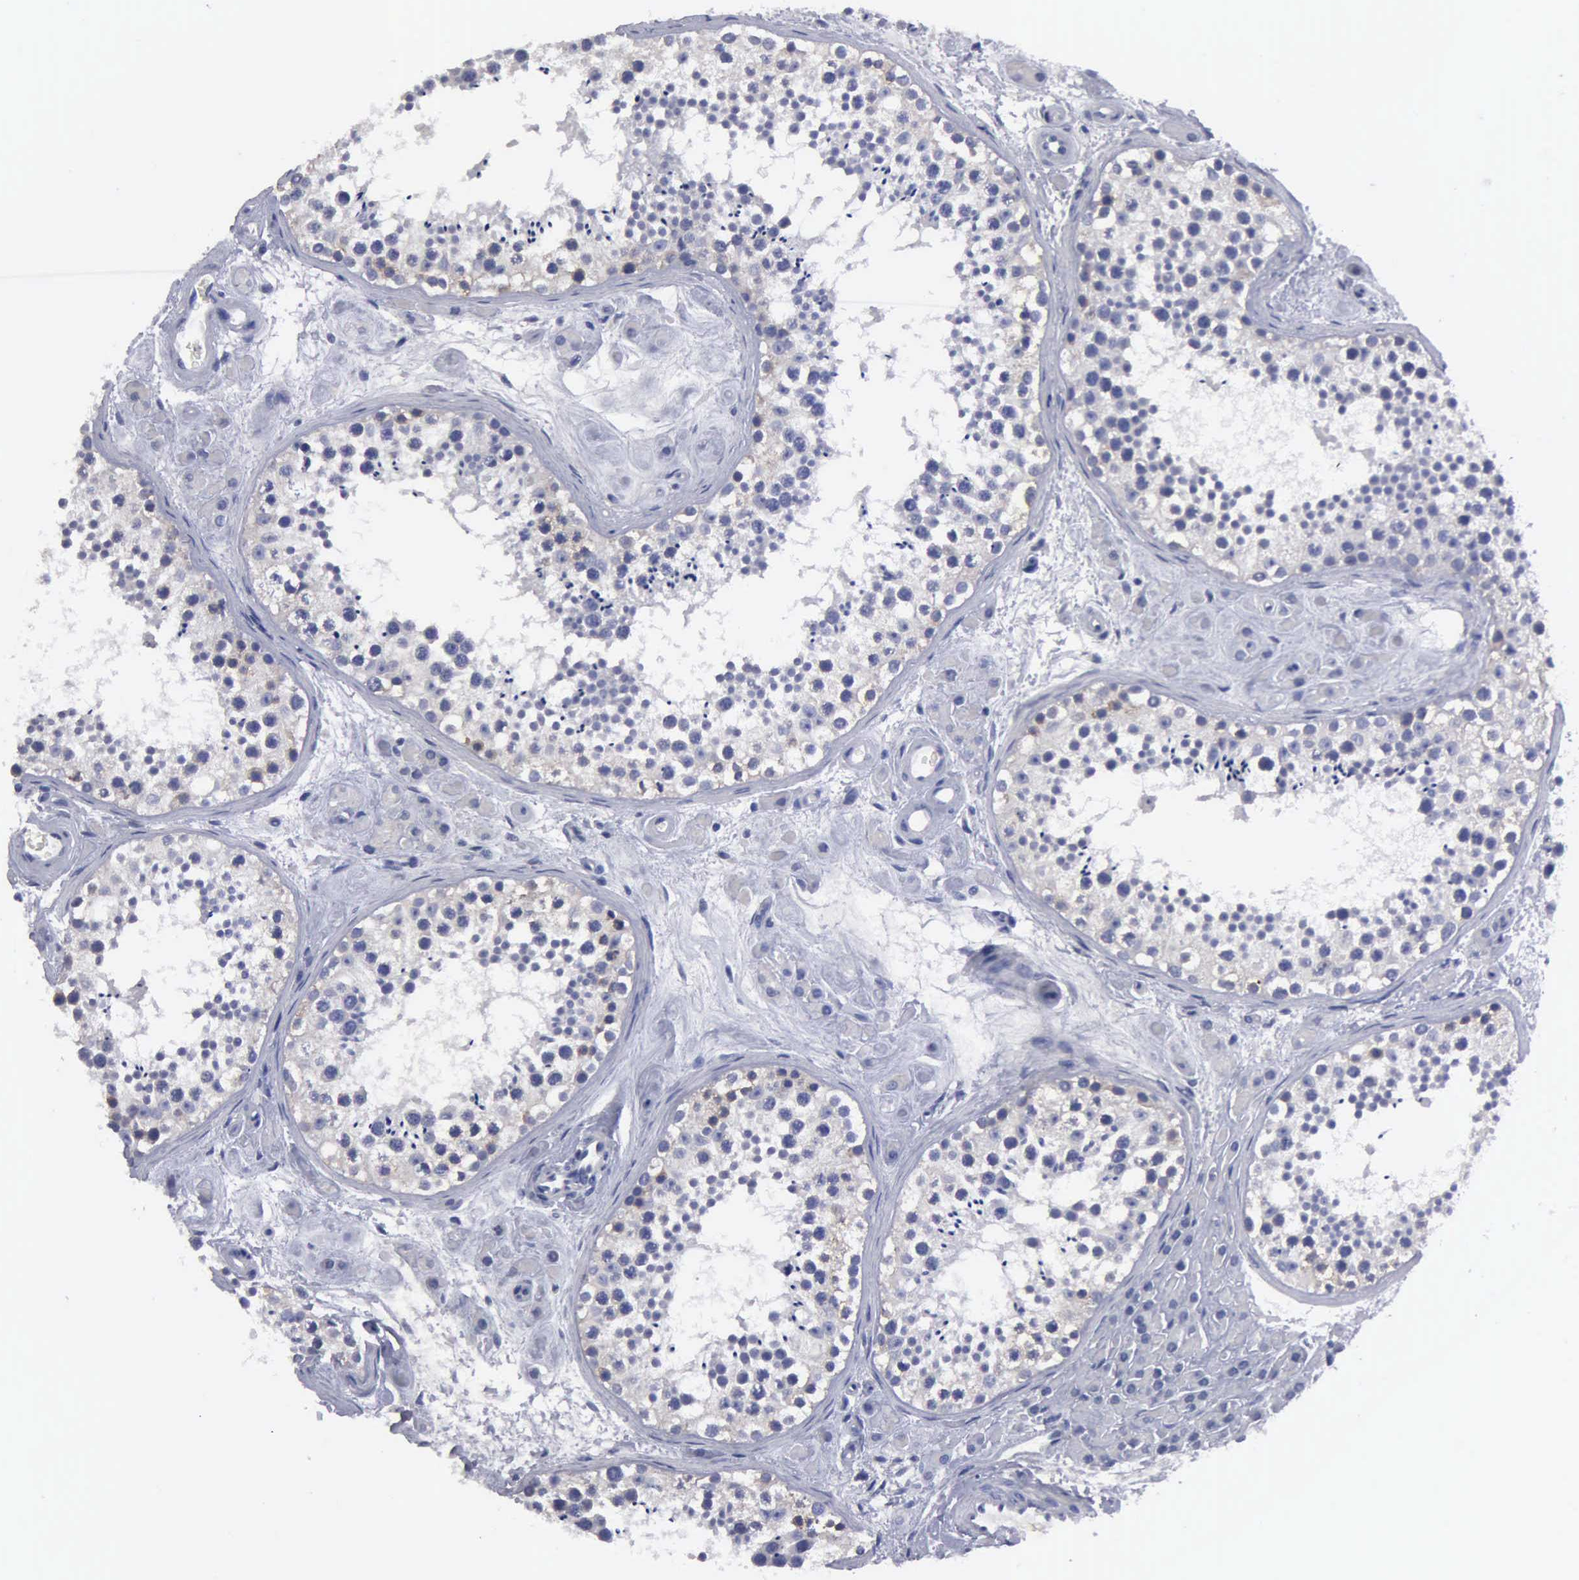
{"staining": {"intensity": "moderate", "quantity": "<25%", "location": "cytoplasmic/membranous"}, "tissue": "testis", "cell_type": "Cells in seminiferous ducts", "image_type": "normal", "snomed": [{"axis": "morphology", "description": "Normal tissue, NOS"}, {"axis": "topography", "description": "Testis"}], "caption": "A brown stain labels moderate cytoplasmic/membranous expression of a protein in cells in seminiferous ducts of benign human testis. (DAB (3,3'-diaminobenzidine) = brown stain, brightfield microscopy at high magnification).", "gene": "TXLNG", "patient": {"sex": "male", "age": 38}}